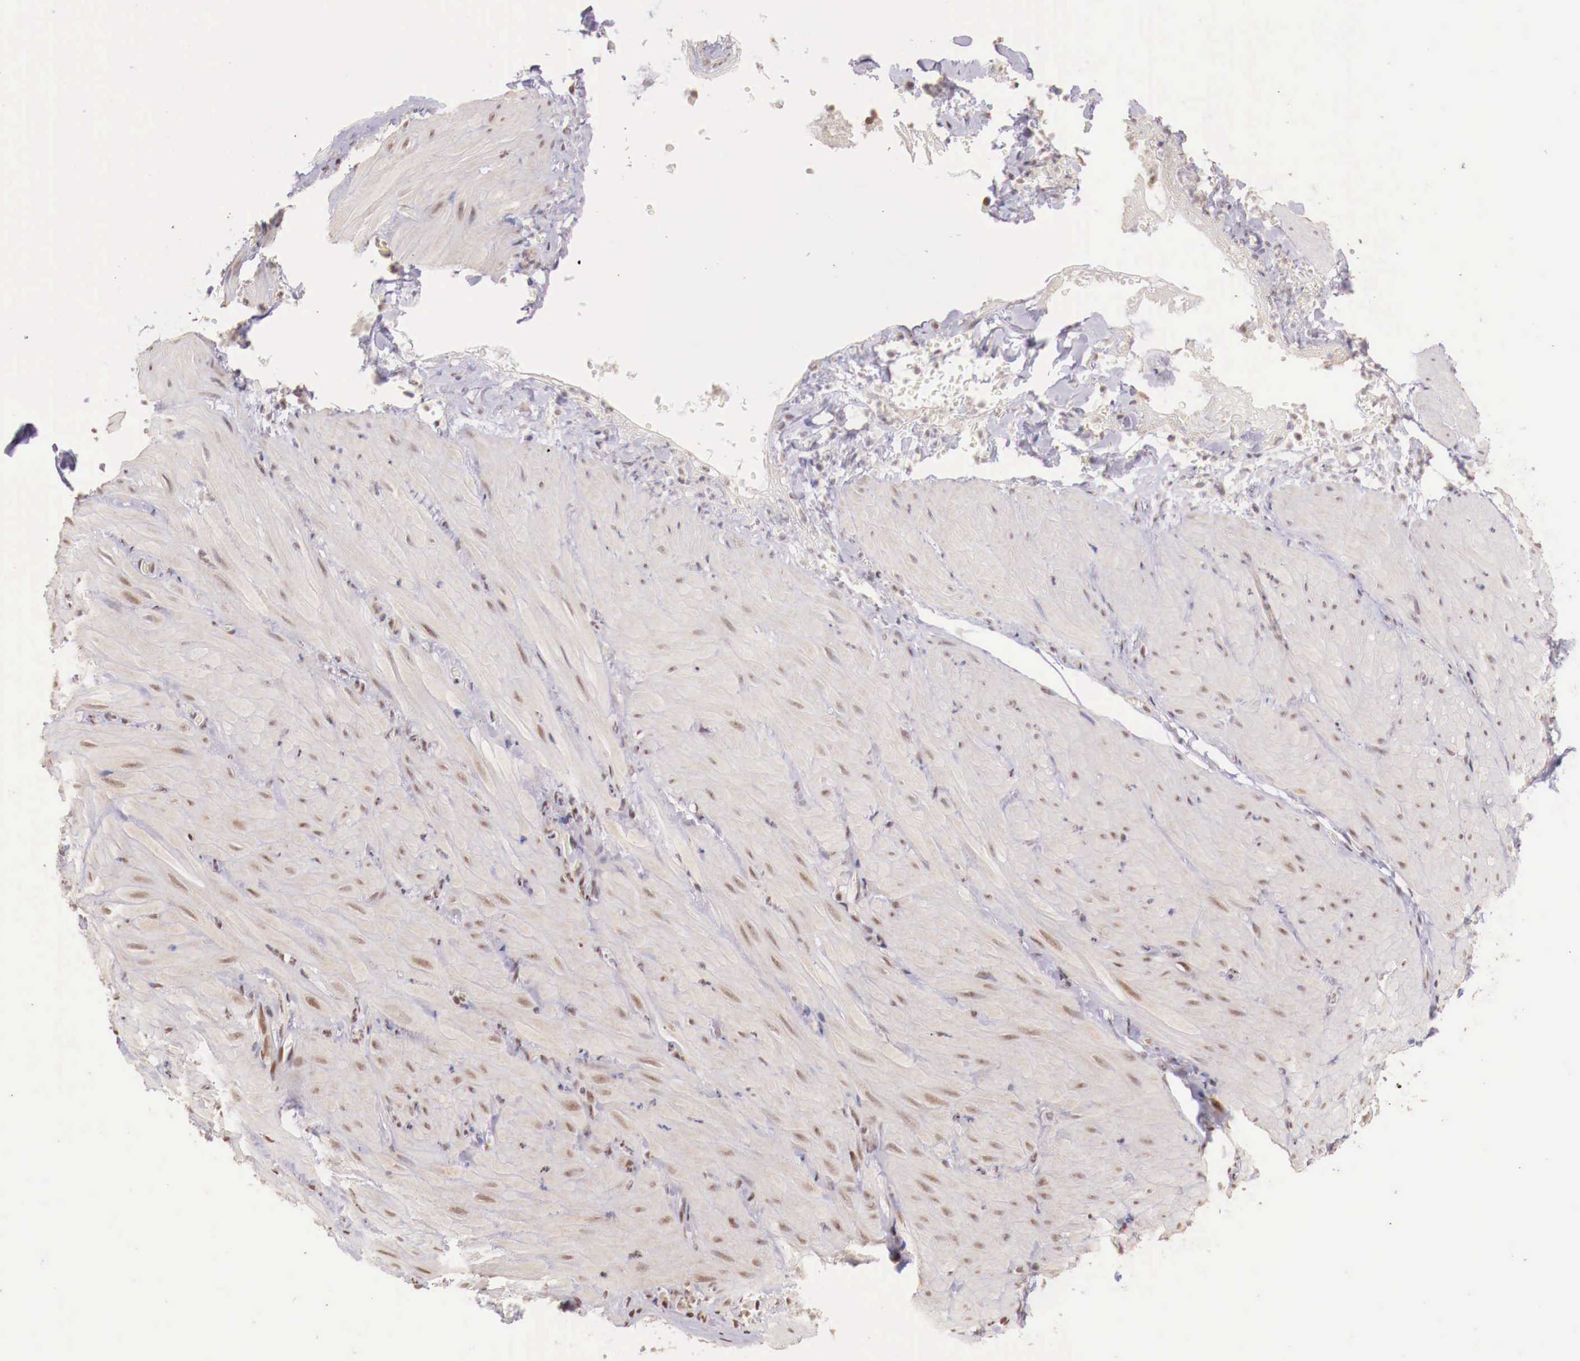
{"staining": {"intensity": "weak", "quantity": "25%-75%", "location": "nuclear"}, "tissue": "smooth muscle", "cell_type": "Smooth muscle cells", "image_type": "normal", "snomed": [{"axis": "morphology", "description": "Normal tissue, NOS"}, {"axis": "topography", "description": "Duodenum"}], "caption": "Smooth muscle stained with DAB IHC demonstrates low levels of weak nuclear expression in approximately 25%-75% of smooth muscle cells.", "gene": "SP1", "patient": {"sex": "male", "age": 63}}